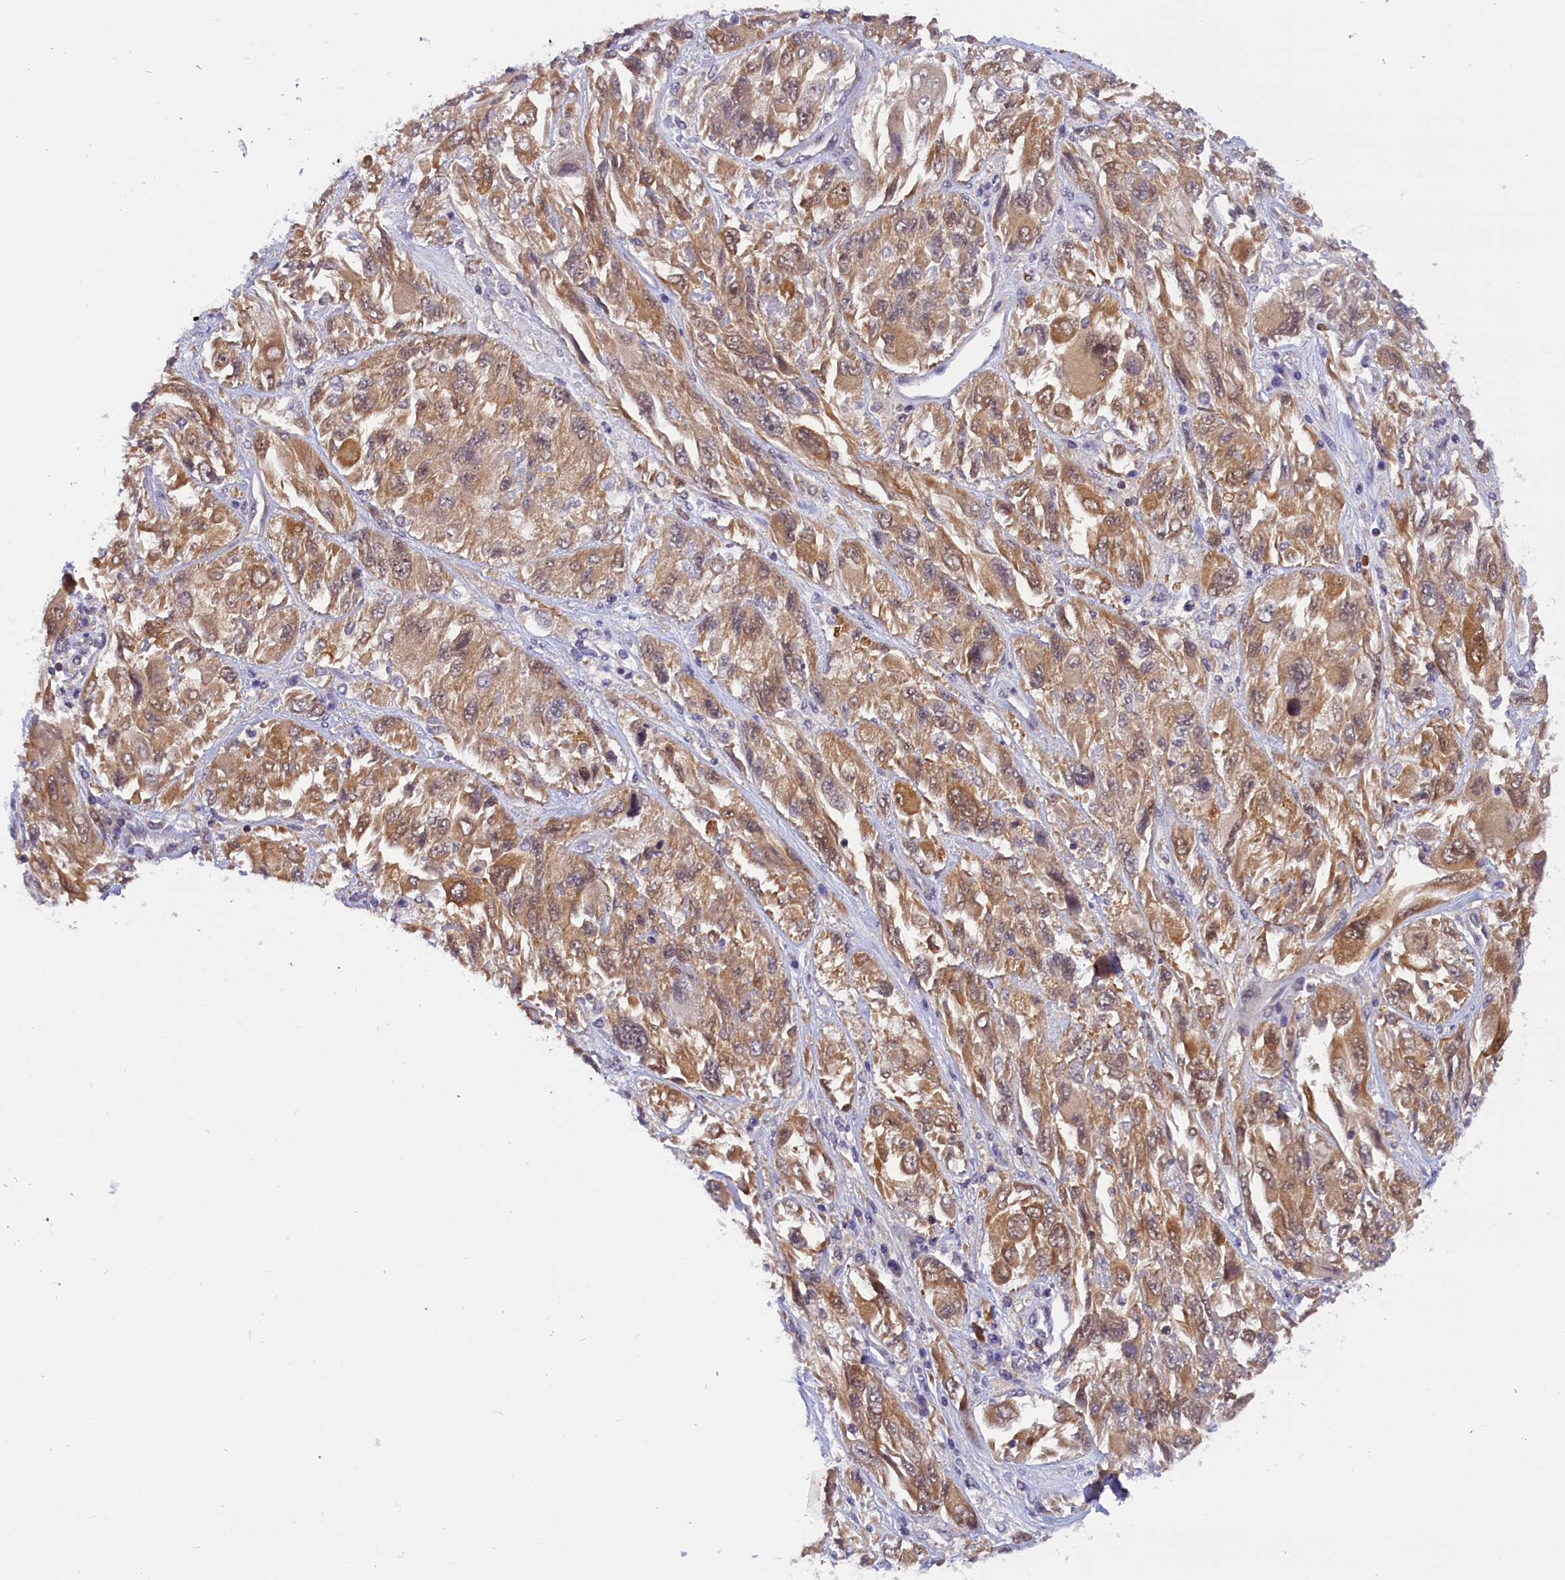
{"staining": {"intensity": "moderate", "quantity": ">75%", "location": "cytoplasmic/membranous"}, "tissue": "melanoma", "cell_type": "Tumor cells", "image_type": "cancer", "snomed": [{"axis": "morphology", "description": "Malignant melanoma, NOS"}, {"axis": "topography", "description": "Skin"}], "caption": "Protein staining displays moderate cytoplasmic/membranous expression in approximately >75% of tumor cells in melanoma.", "gene": "TBCB", "patient": {"sex": "female", "age": 91}}